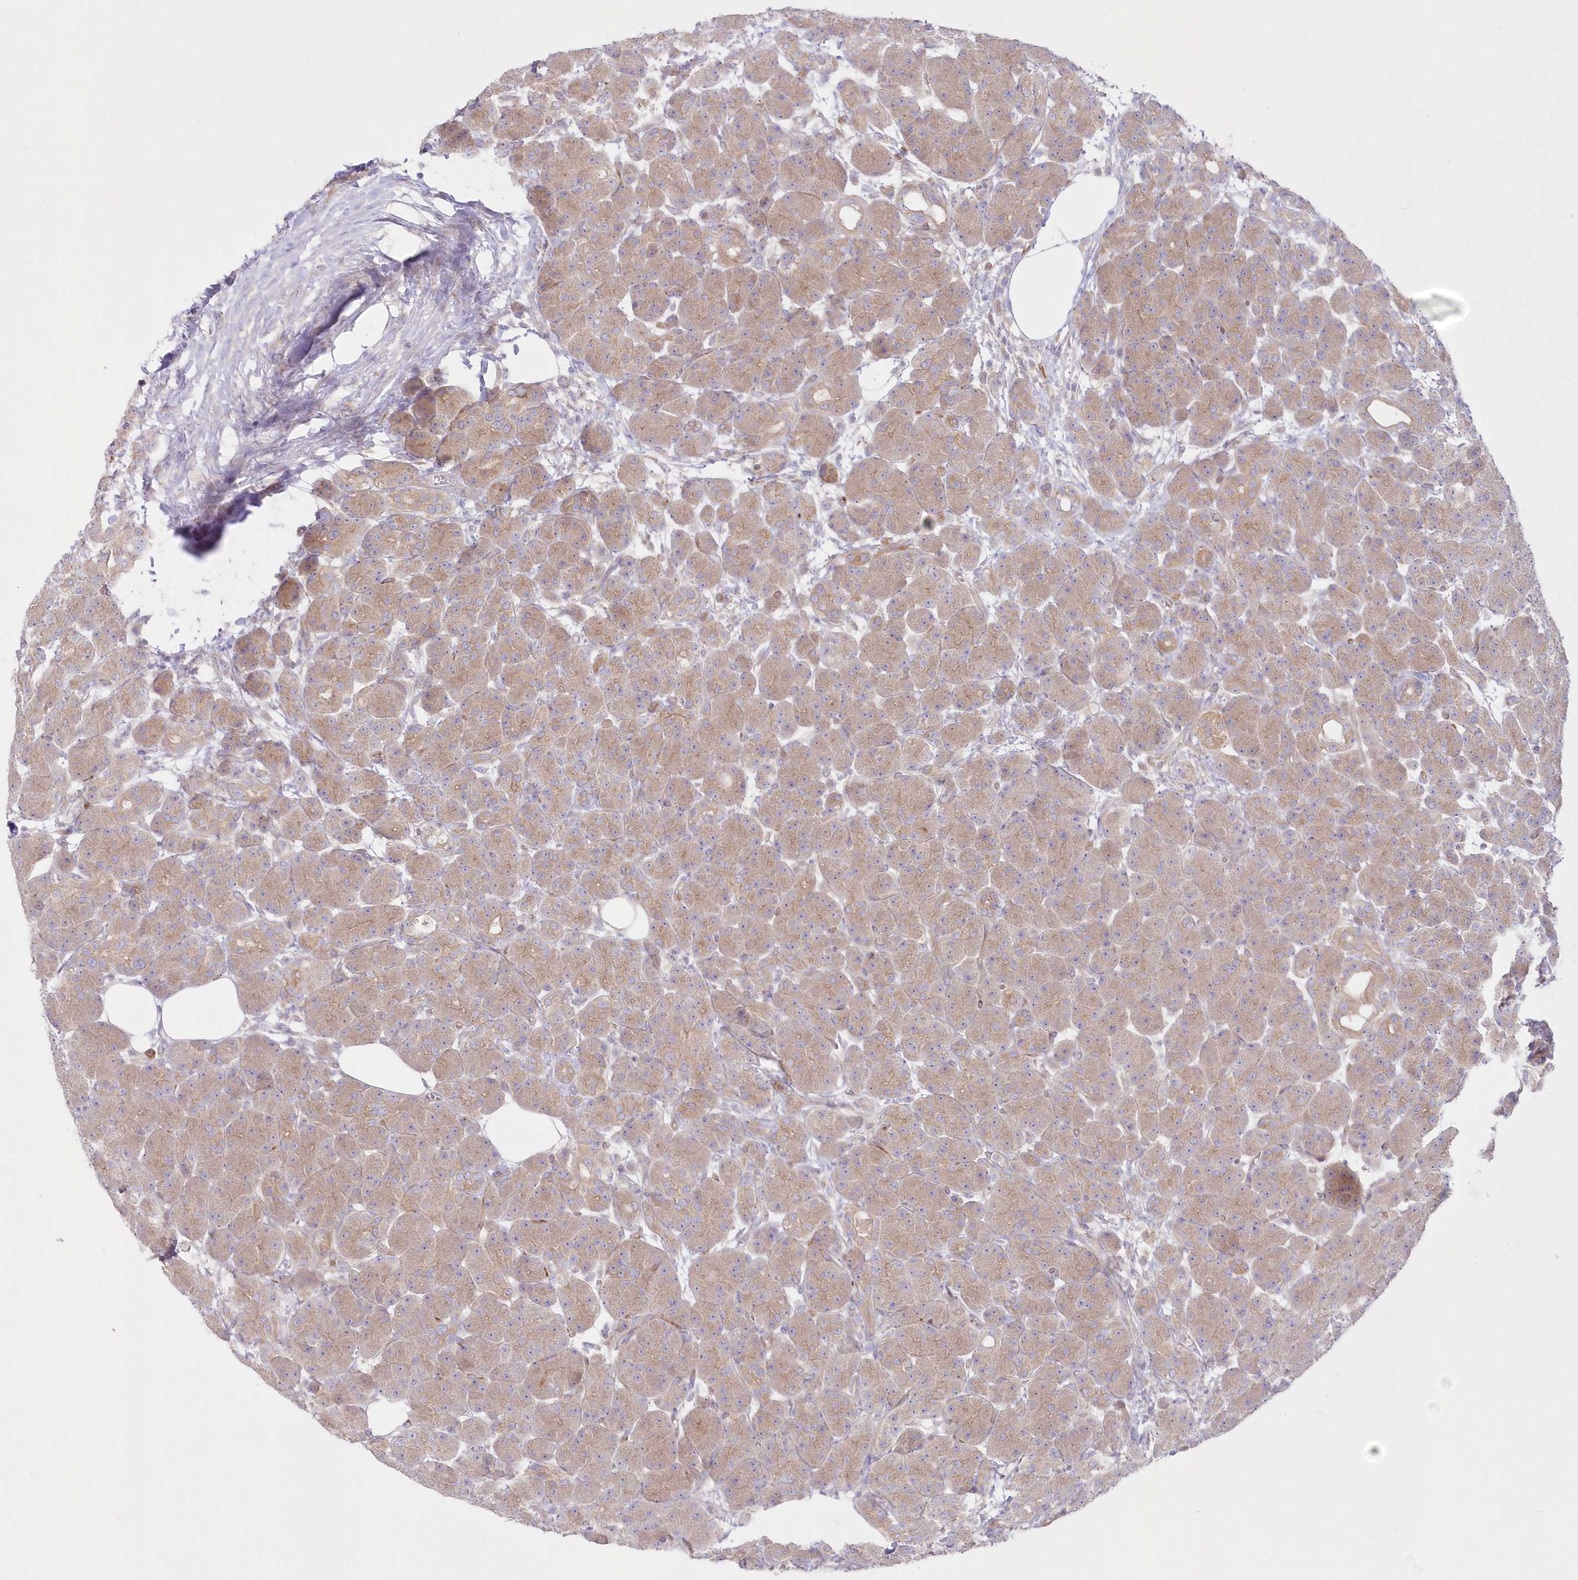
{"staining": {"intensity": "weak", "quantity": ">75%", "location": "cytoplasmic/membranous"}, "tissue": "pancreas", "cell_type": "Exocrine glandular cells", "image_type": "normal", "snomed": [{"axis": "morphology", "description": "Normal tissue, NOS"}, {"axis": "topography", "description": "Pancreas"}], "caption": "There is low levels of weak cytoplasmic/membranous positivity in exocrine glandular cells of normal pancreas, as demonstrated by immunohistochemical staining (brown color).", "gene": "ZNF843", "patient": {"sex": "male", "age": 63}}